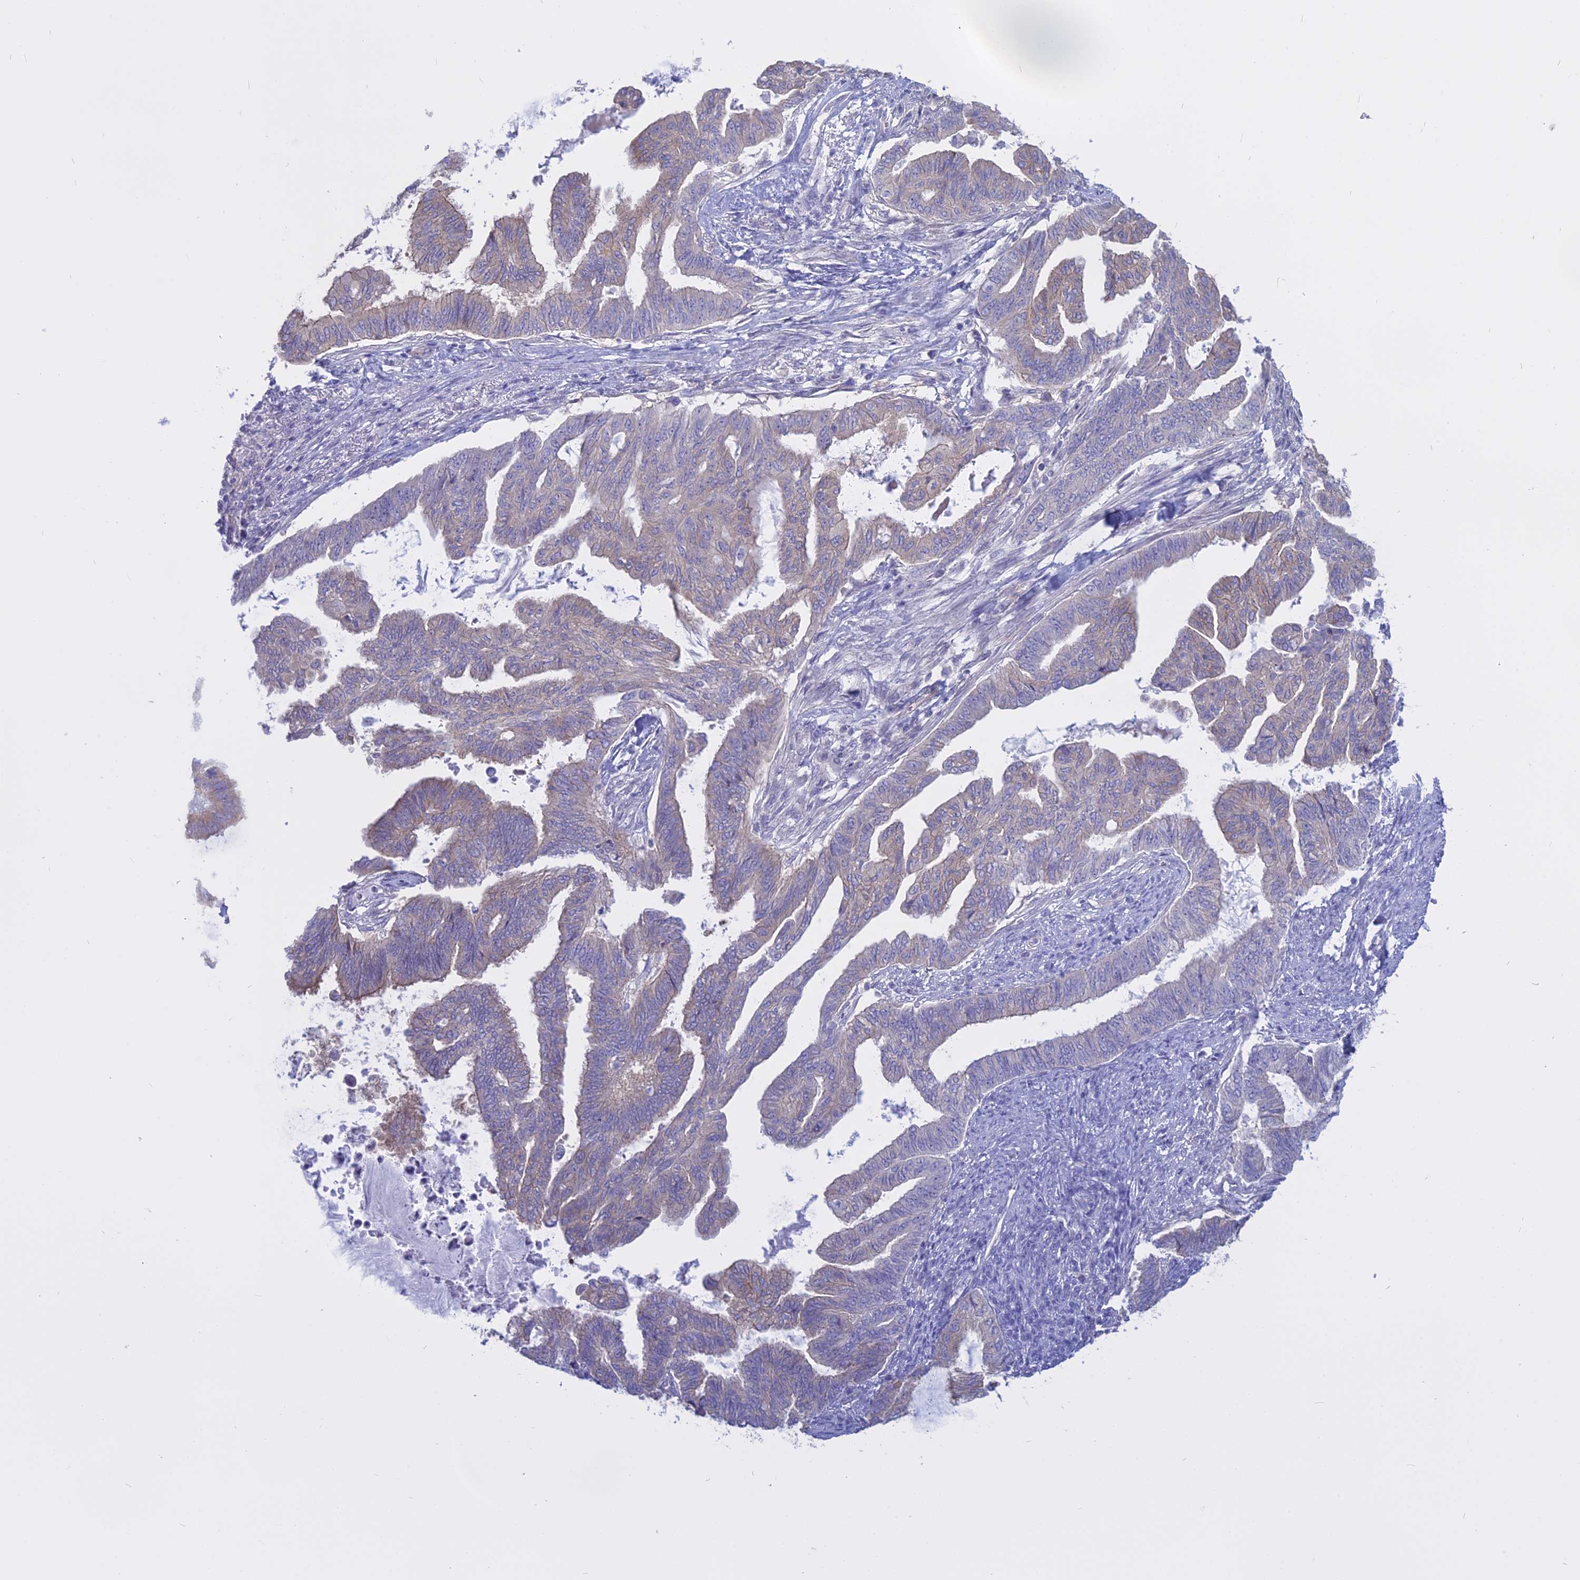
{"staining": {"intensity": "weak", "quantity": "<25%", "location": "cytoplasmic/membranous"}, "tissue": "endometrial cancer", "cell_type": "Tumor cells", "image_type": "cancer", "snomed": [{"axis": "morphology", "description": "Adenocarcinoma, NOS"}, {"axis": "topography", "description": "Endometrium"}], "caption": "This is an immunohistochemistry micrograph of human adenocarcinoma (endometrial). There is no expression in tumor cells.", "gene": "AHCYL1", "patient": {"sex": "female", "age": 86}}